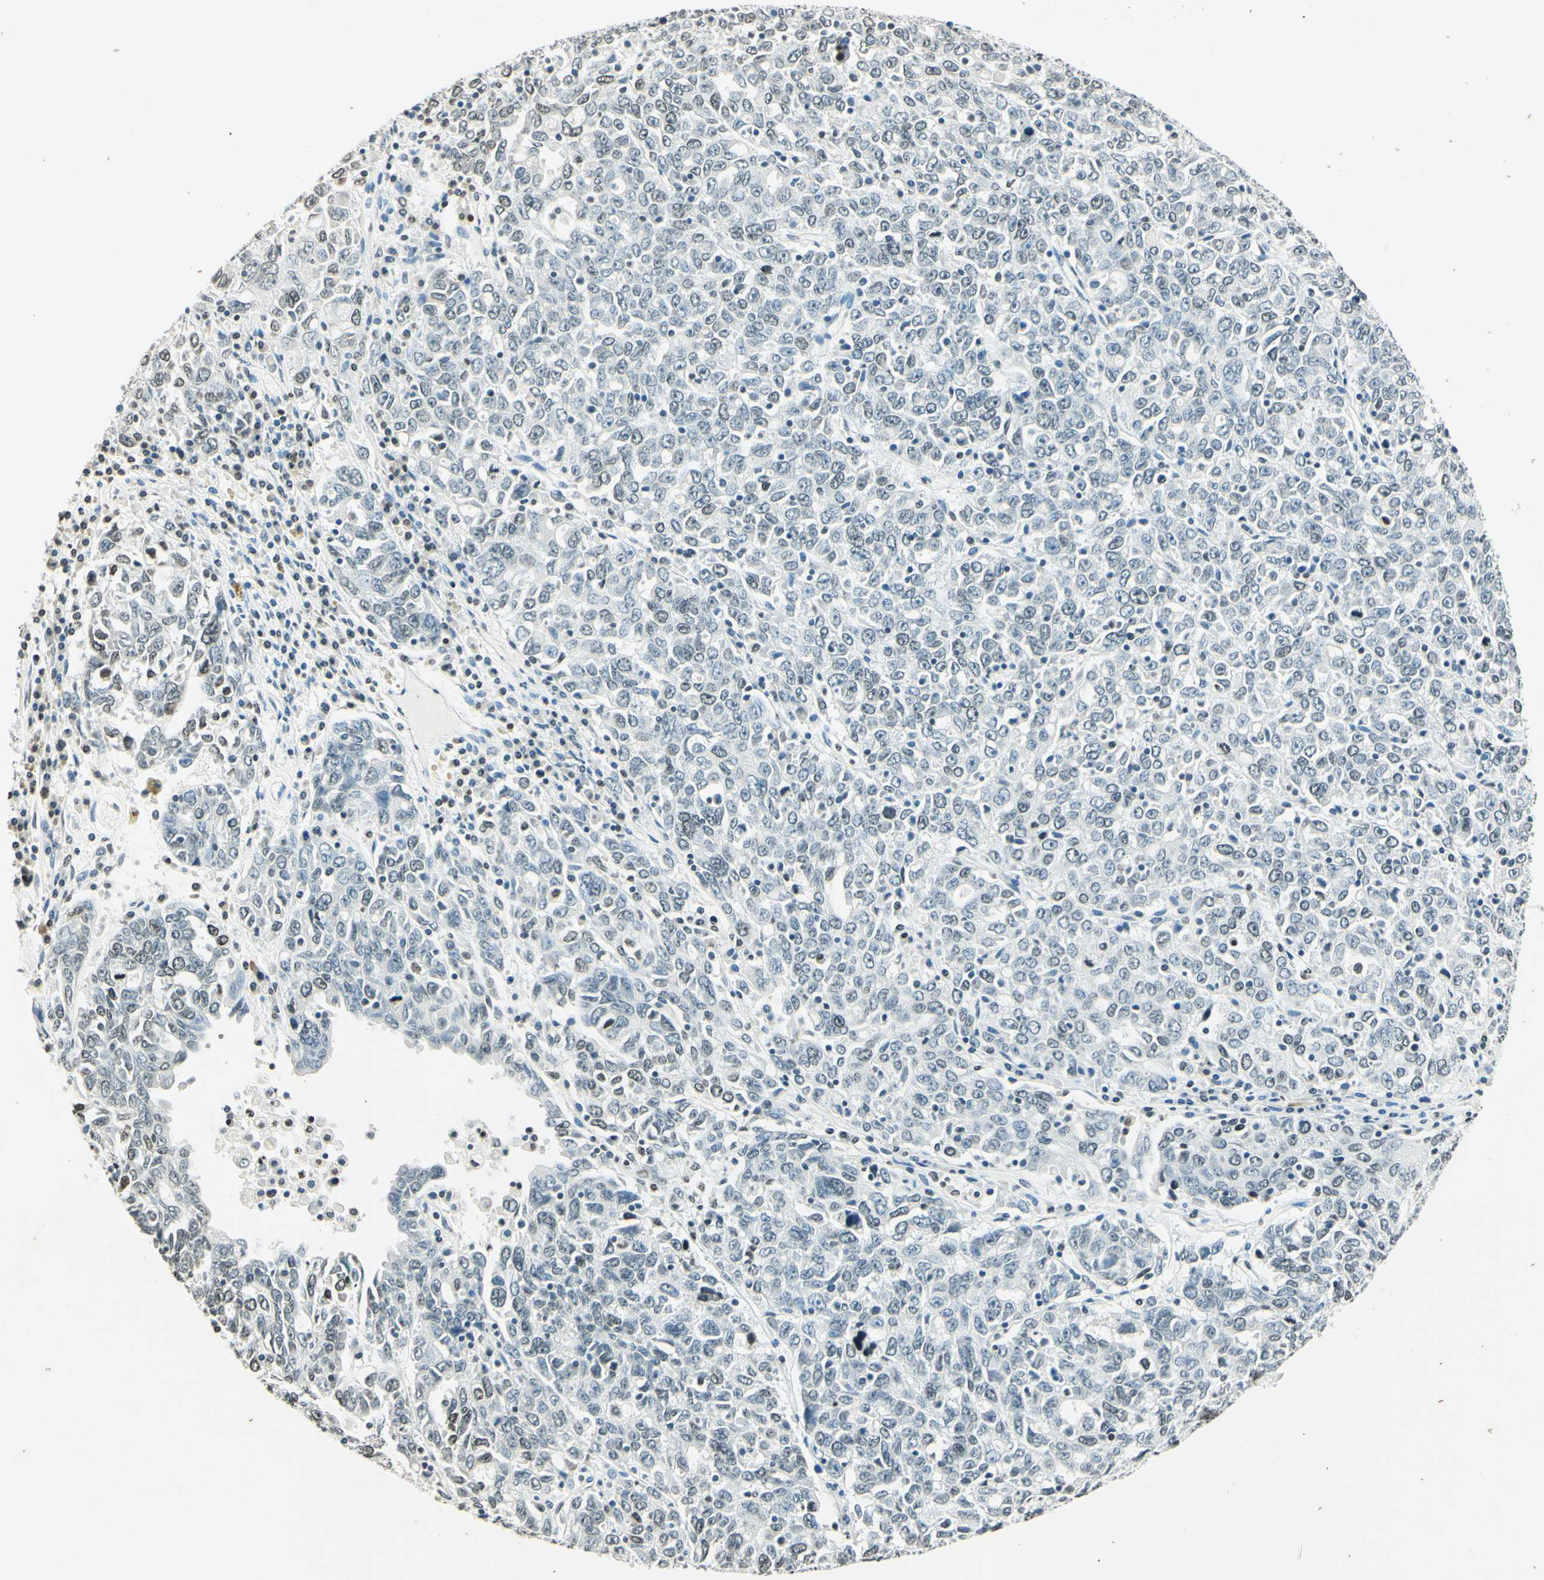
{"staining": {"intensity": "weak", "quantity": "25%-75%", "location": "nuclear"}, "tissue": "ovarian cancer", "cell_type": "Tumor cells", "image_type": "cancer", "snomed": [{"axis": "morphology", "description": "Carcinoma, endometroid"}, {"axis": "topography", "description": "Ovary"}], "caption": "This histopathology image reveals immunohistochemistry (IHC) staining of human ovarian endometroid carcinoma, with low weak nuclear staining in approximately 25%-75% of tumor cells.", "gene": "MSH2", "patient": {"sex": "female", "age": 62}}